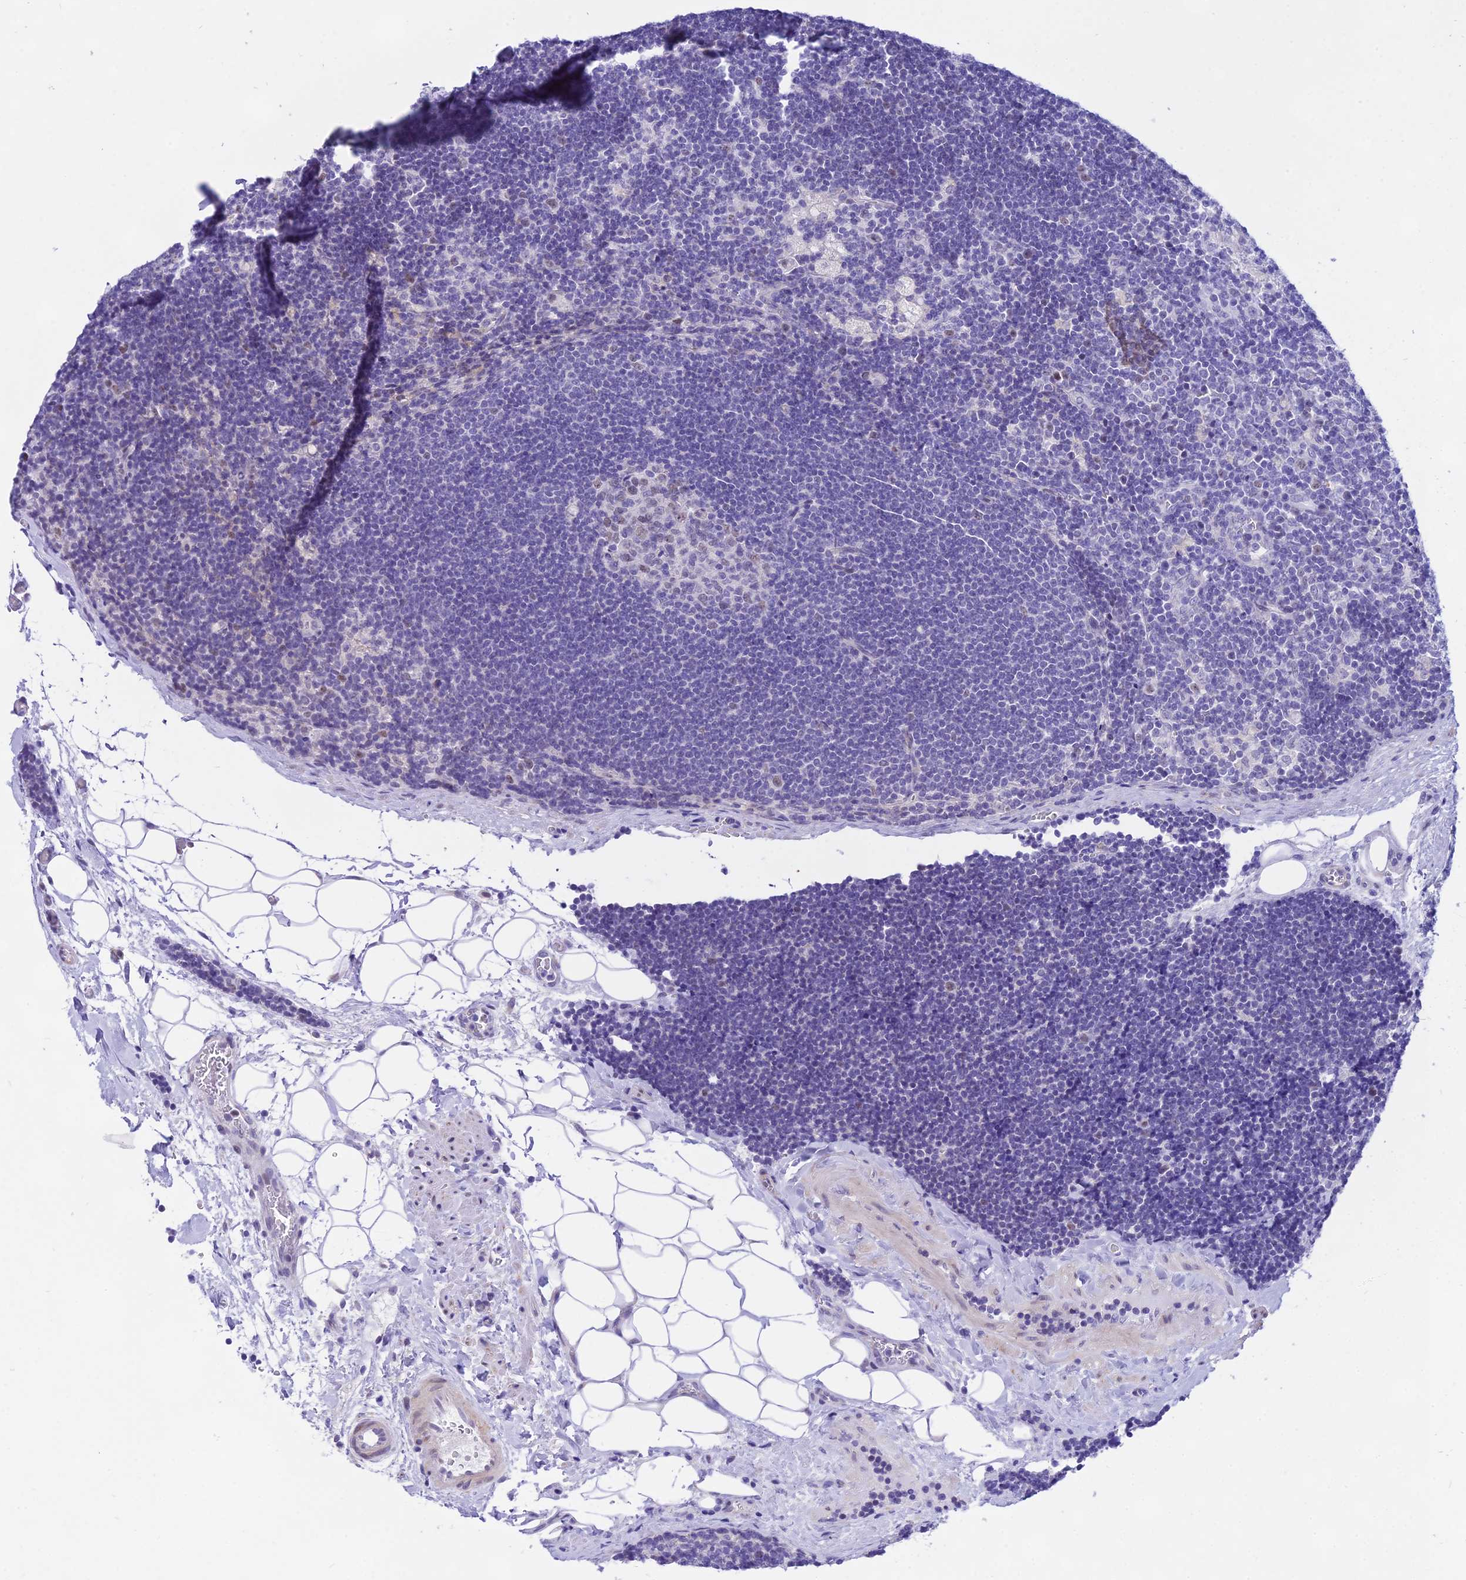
{"staining": {"intensity": "weak", "quantity": "<25%", "location": "nuclear"}, "tissue": "lymph node", "cell_type": "Germinal center cells", "image_type": "normal", "snomed": [{"axis": "morphology", "description": "Normal tissue, NOS"}, {"axis": "topography", "description": "Lymph node"}], "caption": "Lymph node stained for a protein using IHC reveals no staining germinal center cells.", "gene": "DEFB107A", "patient": {"sex": "male", "age": 24}}